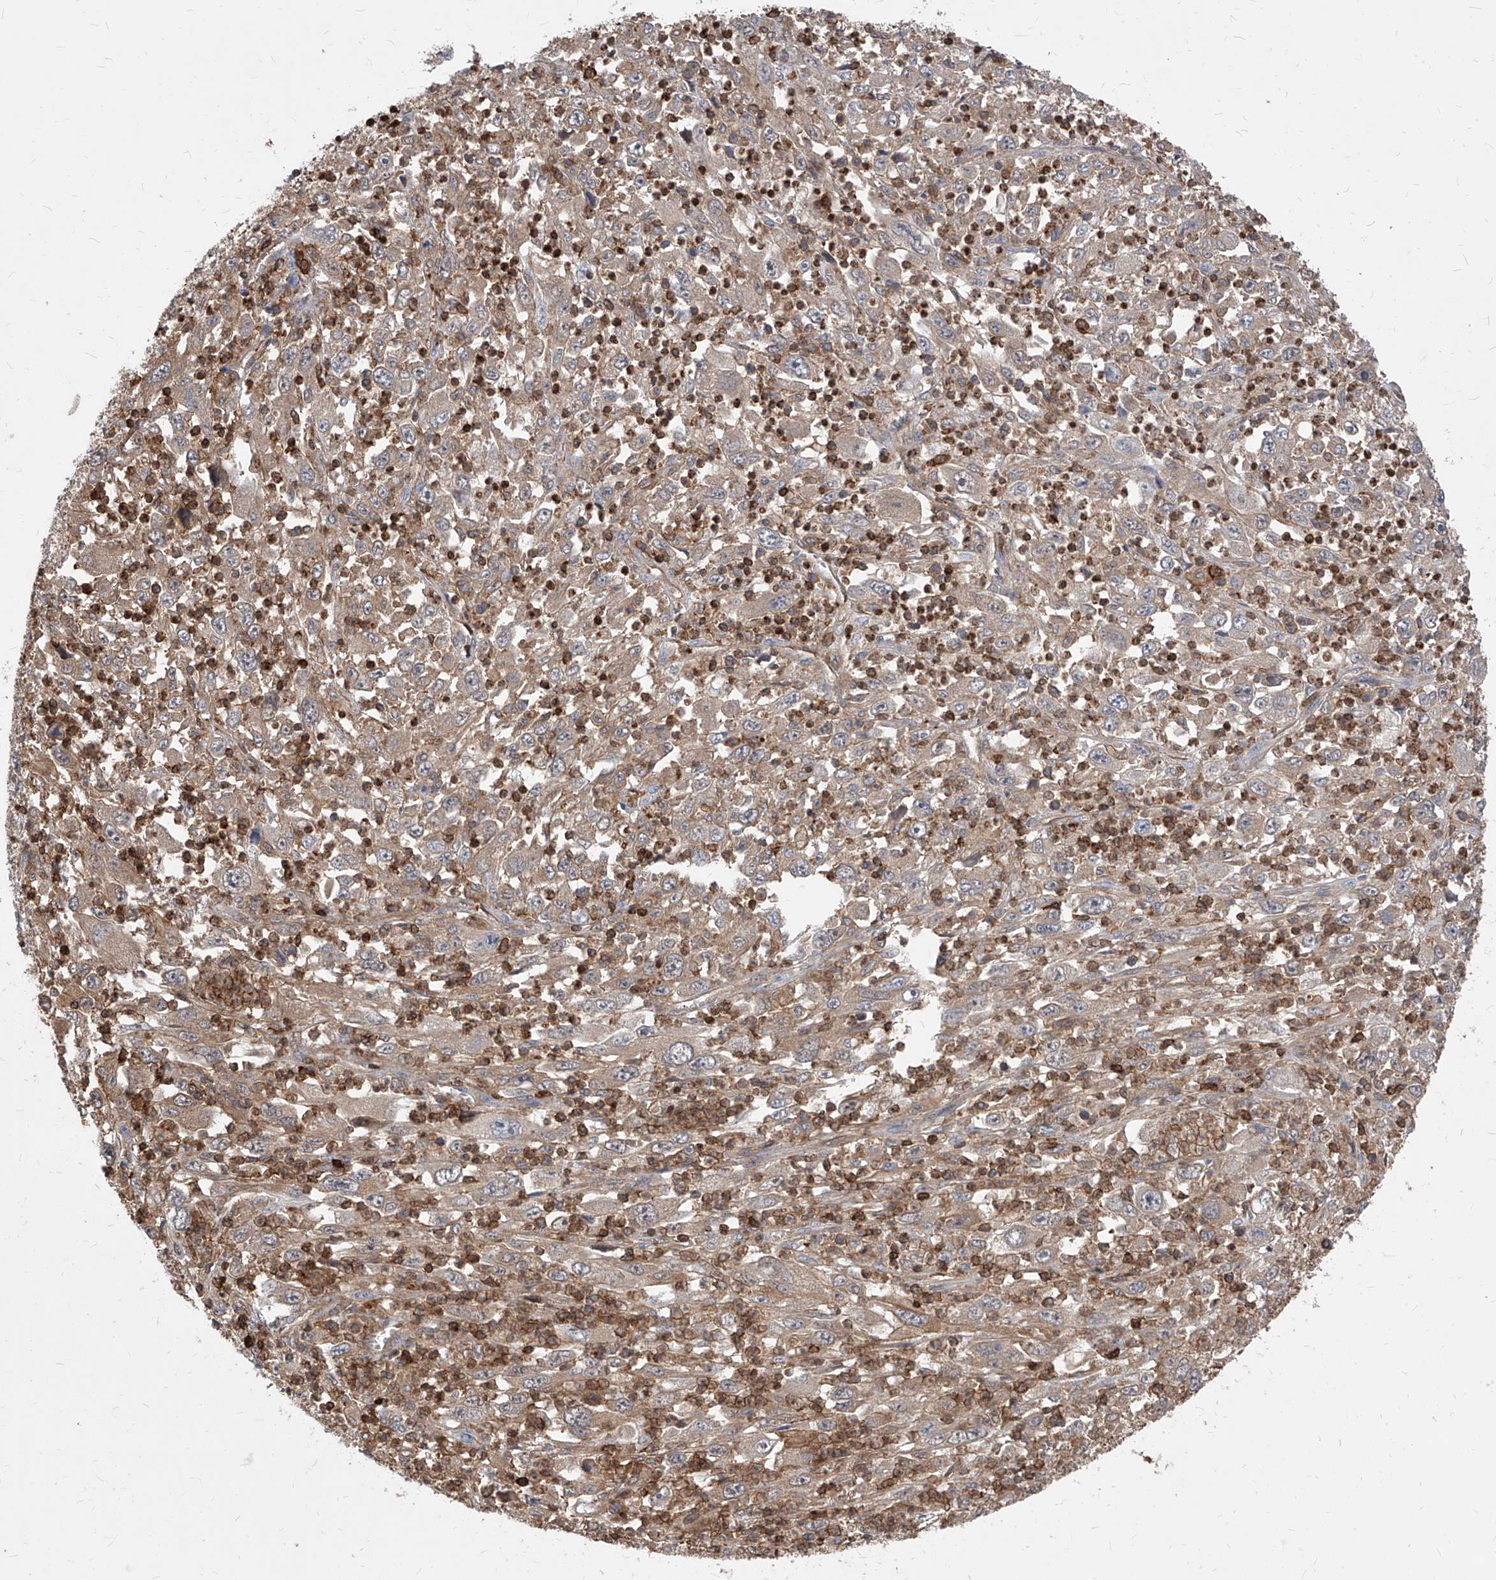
{"staining": {"intensity": "weak", "quantity": ">75%", "location": "cytoplasmic/membranous"}, "tissue": "melanoma", "cell_type": "Tumor cells", "image_type": "cancer", "snomed": [{"axis": "morphology", "description": "Malignant melanoma, Metastatic site"}, {"axis": "topography", "description": "Skin"}], "caption": "This histopathology image shows IHC staining of human melanoma, with low weak cytoplasmic/membranous staining in about >75% of tumor cells.", "gene": "ABRACL", "patient": {"sex": "female", "age": 56}}